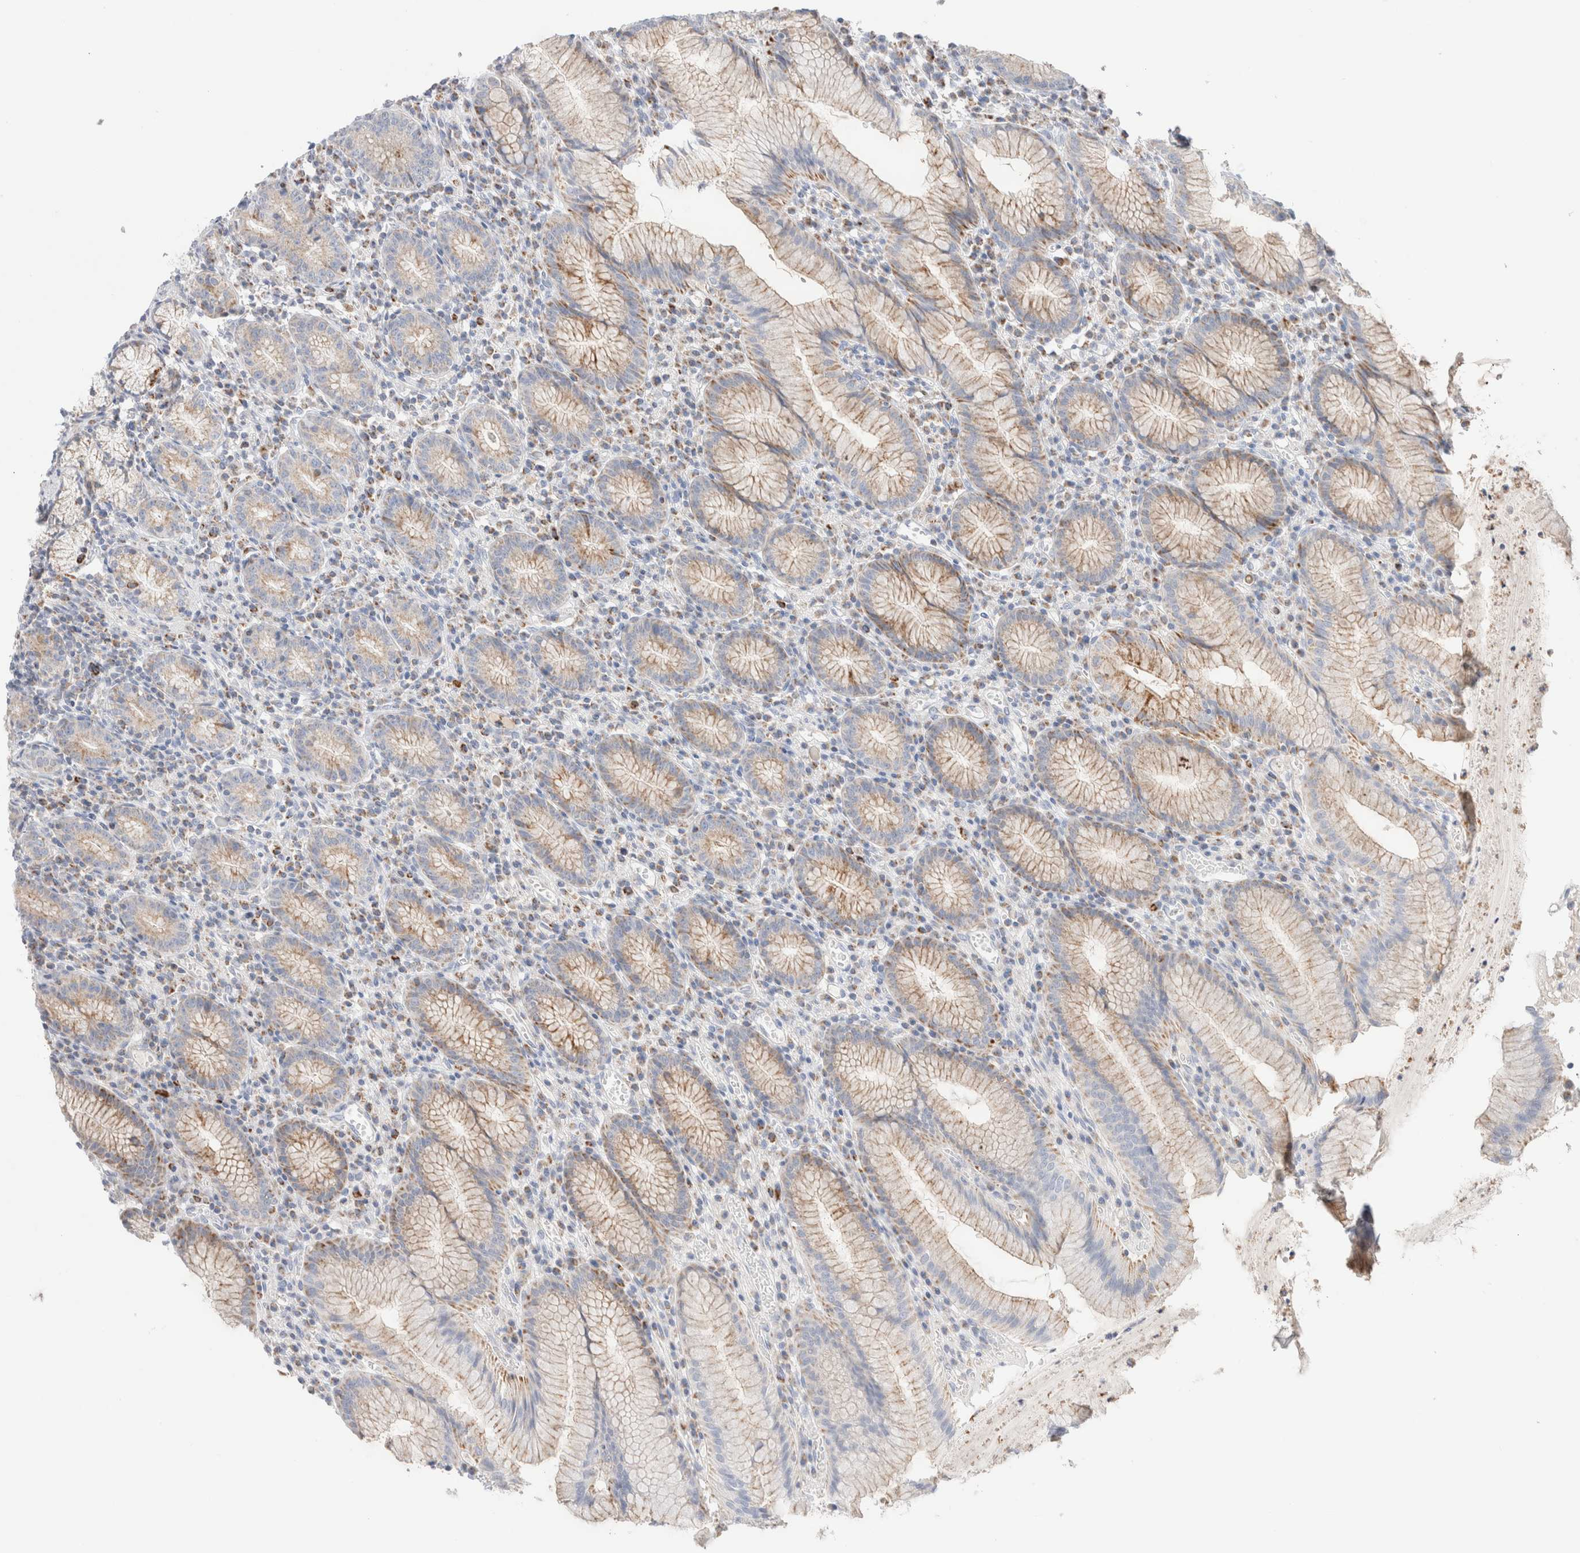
{"staining": {"intensity": "strong", "quantity": "25%-75%", "location": "cytoplasmic/membranous"}, "tissue": "stomach", "cell_type": "Glandular cells", "image_type": "normal", "snomed": [{"axis": "morphology", "description": "Normal tissue, NOS"}, {"axis": "topography", "description": "Stomach"}], "caption": "Stomach stained with a brown dye displays strong cytoplasmic/membranous positive staining in approximately 25%-75% of glandular cells.", "gene": "ATP6V1C1", "patient": {"sex": "male", "age": 55}}